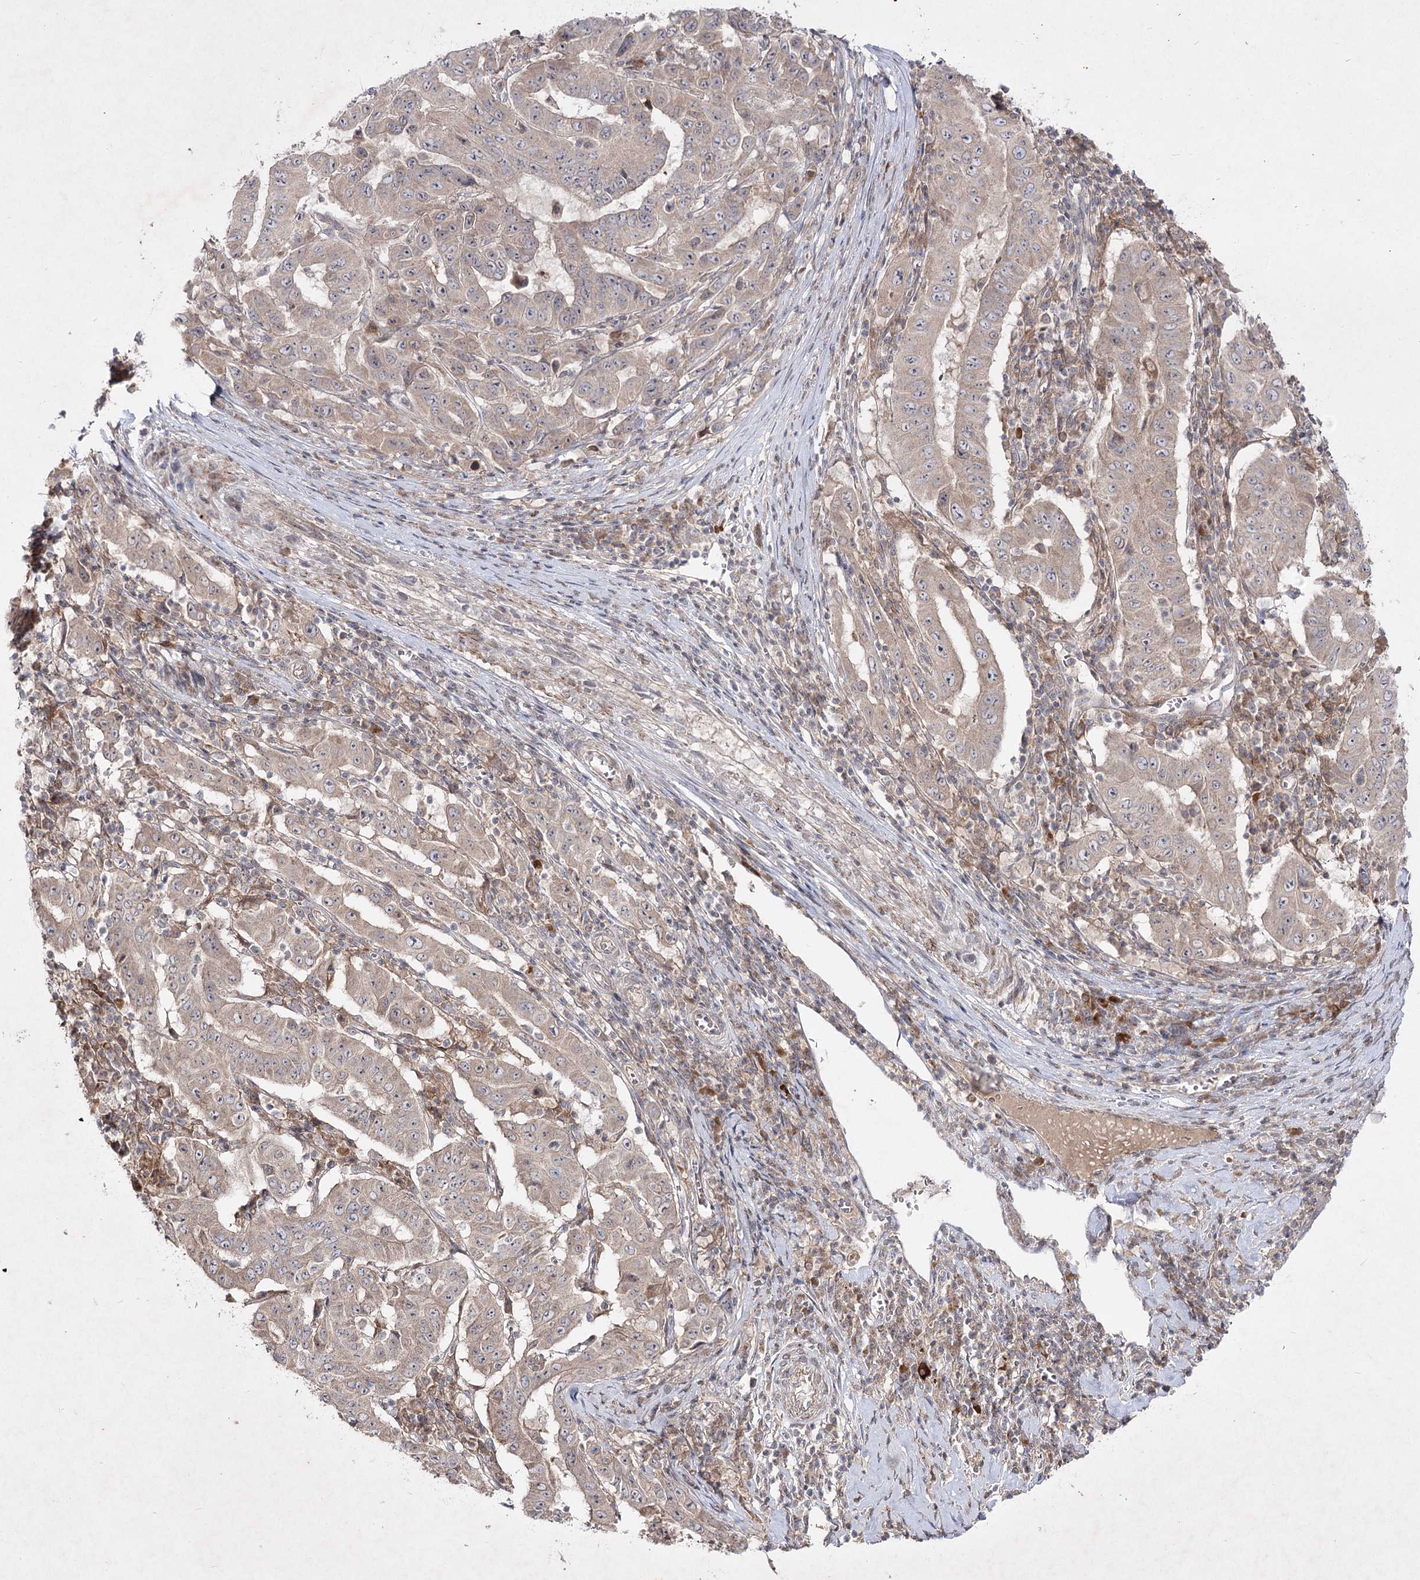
{"staining": {"intensity": "weak", "quantity": ">75%", "location": "cytoplasmic/membranous"}, "tissue": "pancreatic cancer", "cell_type": "Tumor cells", "image_type": "cancer", "snomed": [{"axis": "morphology", "description": "Adenocarcinoma, NOS"}, {"axis": "topography", "description": "Pancreas"}], "caption": "Immunohistochemical staining of adenocarcinoma (pancreatic) displays weak cytoplasmic/membranous protein staining in about >75% of tumor cells. Using DAB (3,3'-diaminobenzidine) (brown) and hematoxylin (blue) stains, captured at high magnification using brightfield microscopy.", "gene": "CIB2", "patient": {"sex": "male", "age": 63}}